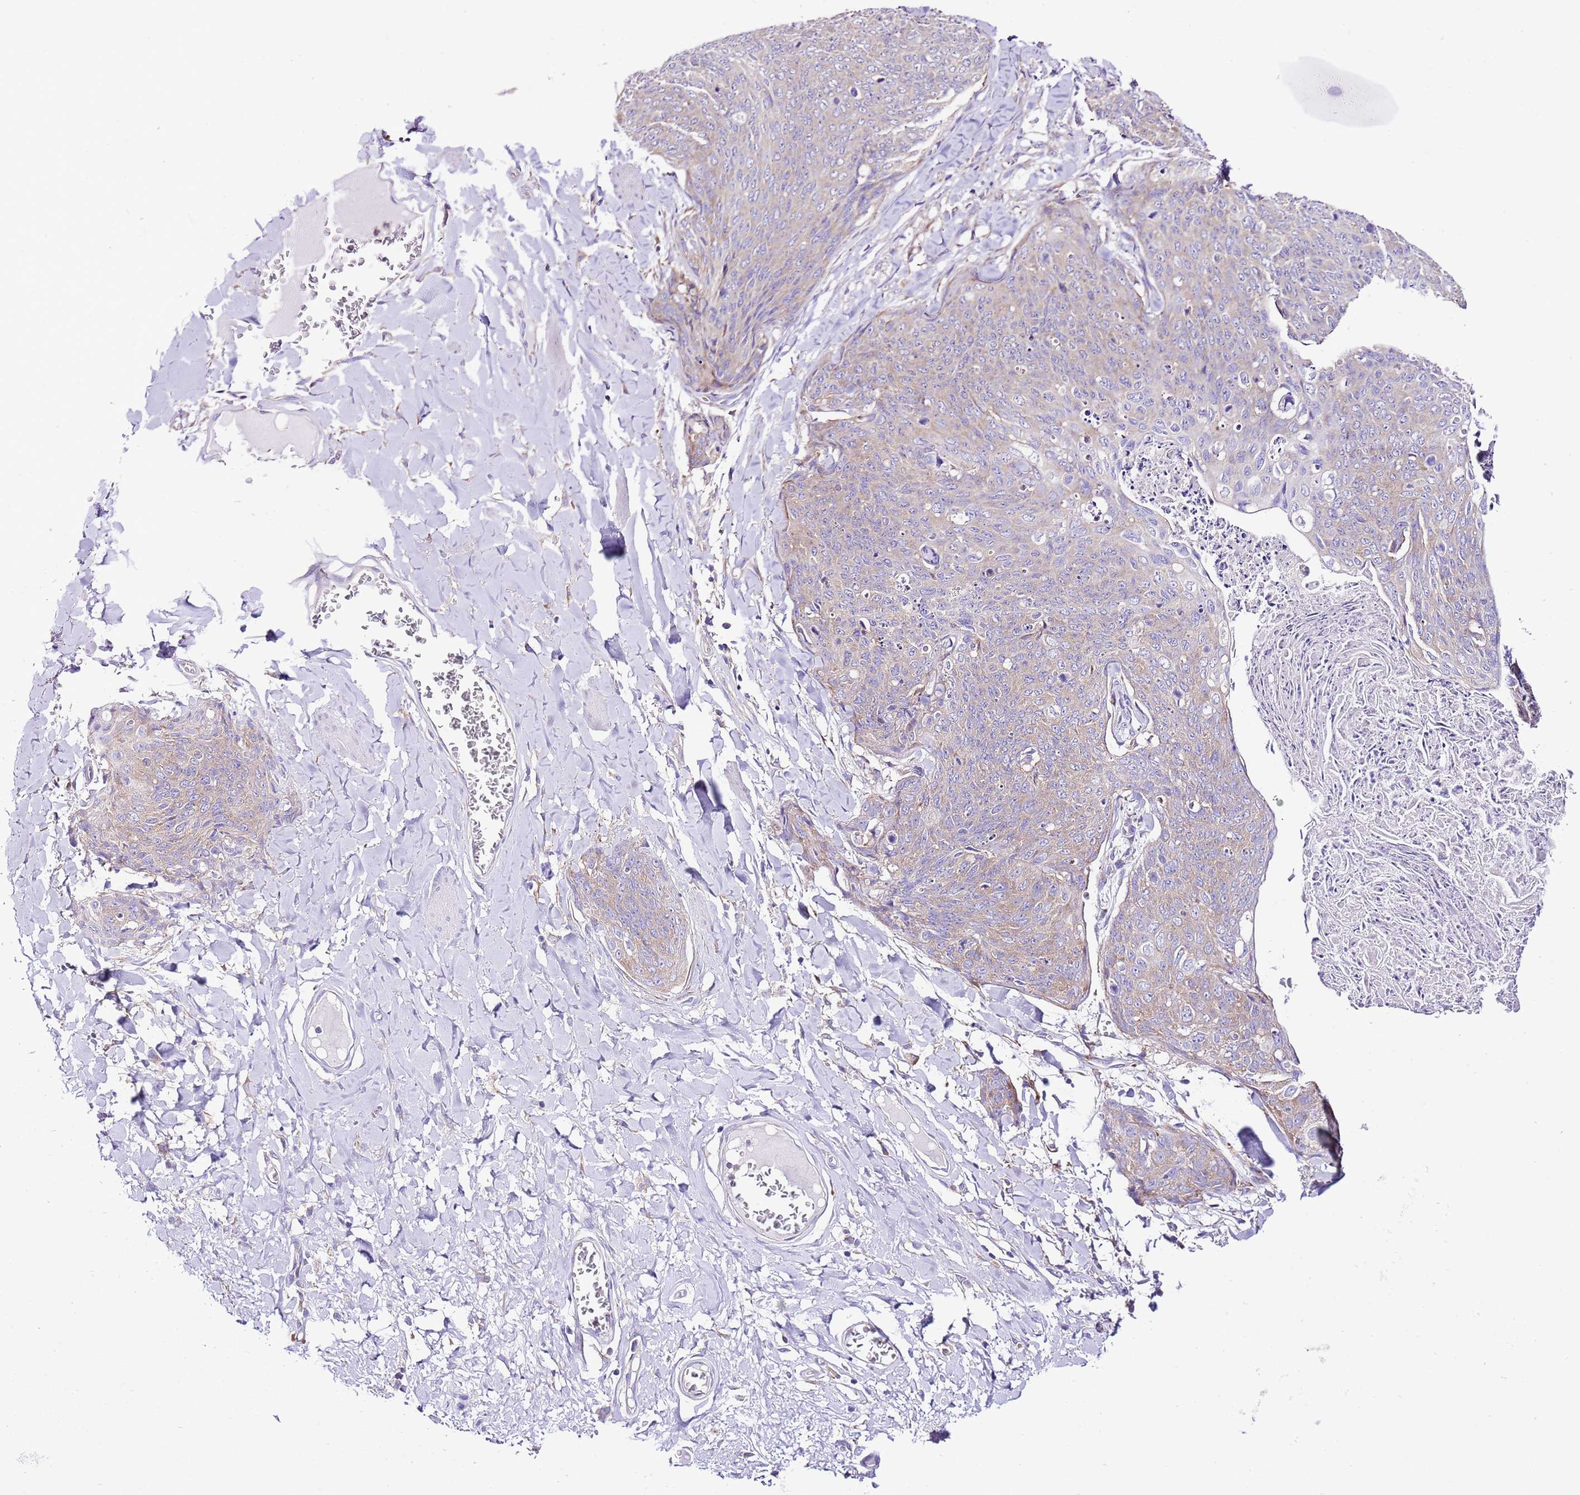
{"staining": {"intensity": "weak", "quantity": "25%-75%", "location": "cytoplasmic/membranous"}, "tissue": "skin cancer", "cell_type": "Tumor cells", "image_type": "cancer", "snomed": [{"axis": "morphology", "description": "Squamous cell carcinoma, NOS"}, {"axis": "topography", "description": "Skin"}, {"axis": "topography", "description": "Vulva"}], "caption": "A low amount of weak cytoplasmic/membranous positivity is appreciated in approximately 25%-75% of tumor cells in skin cancer (squamous cell carcinoma) tissue.", "gene": "RPS10", "patient": {"sex": "female", "age": 85}}